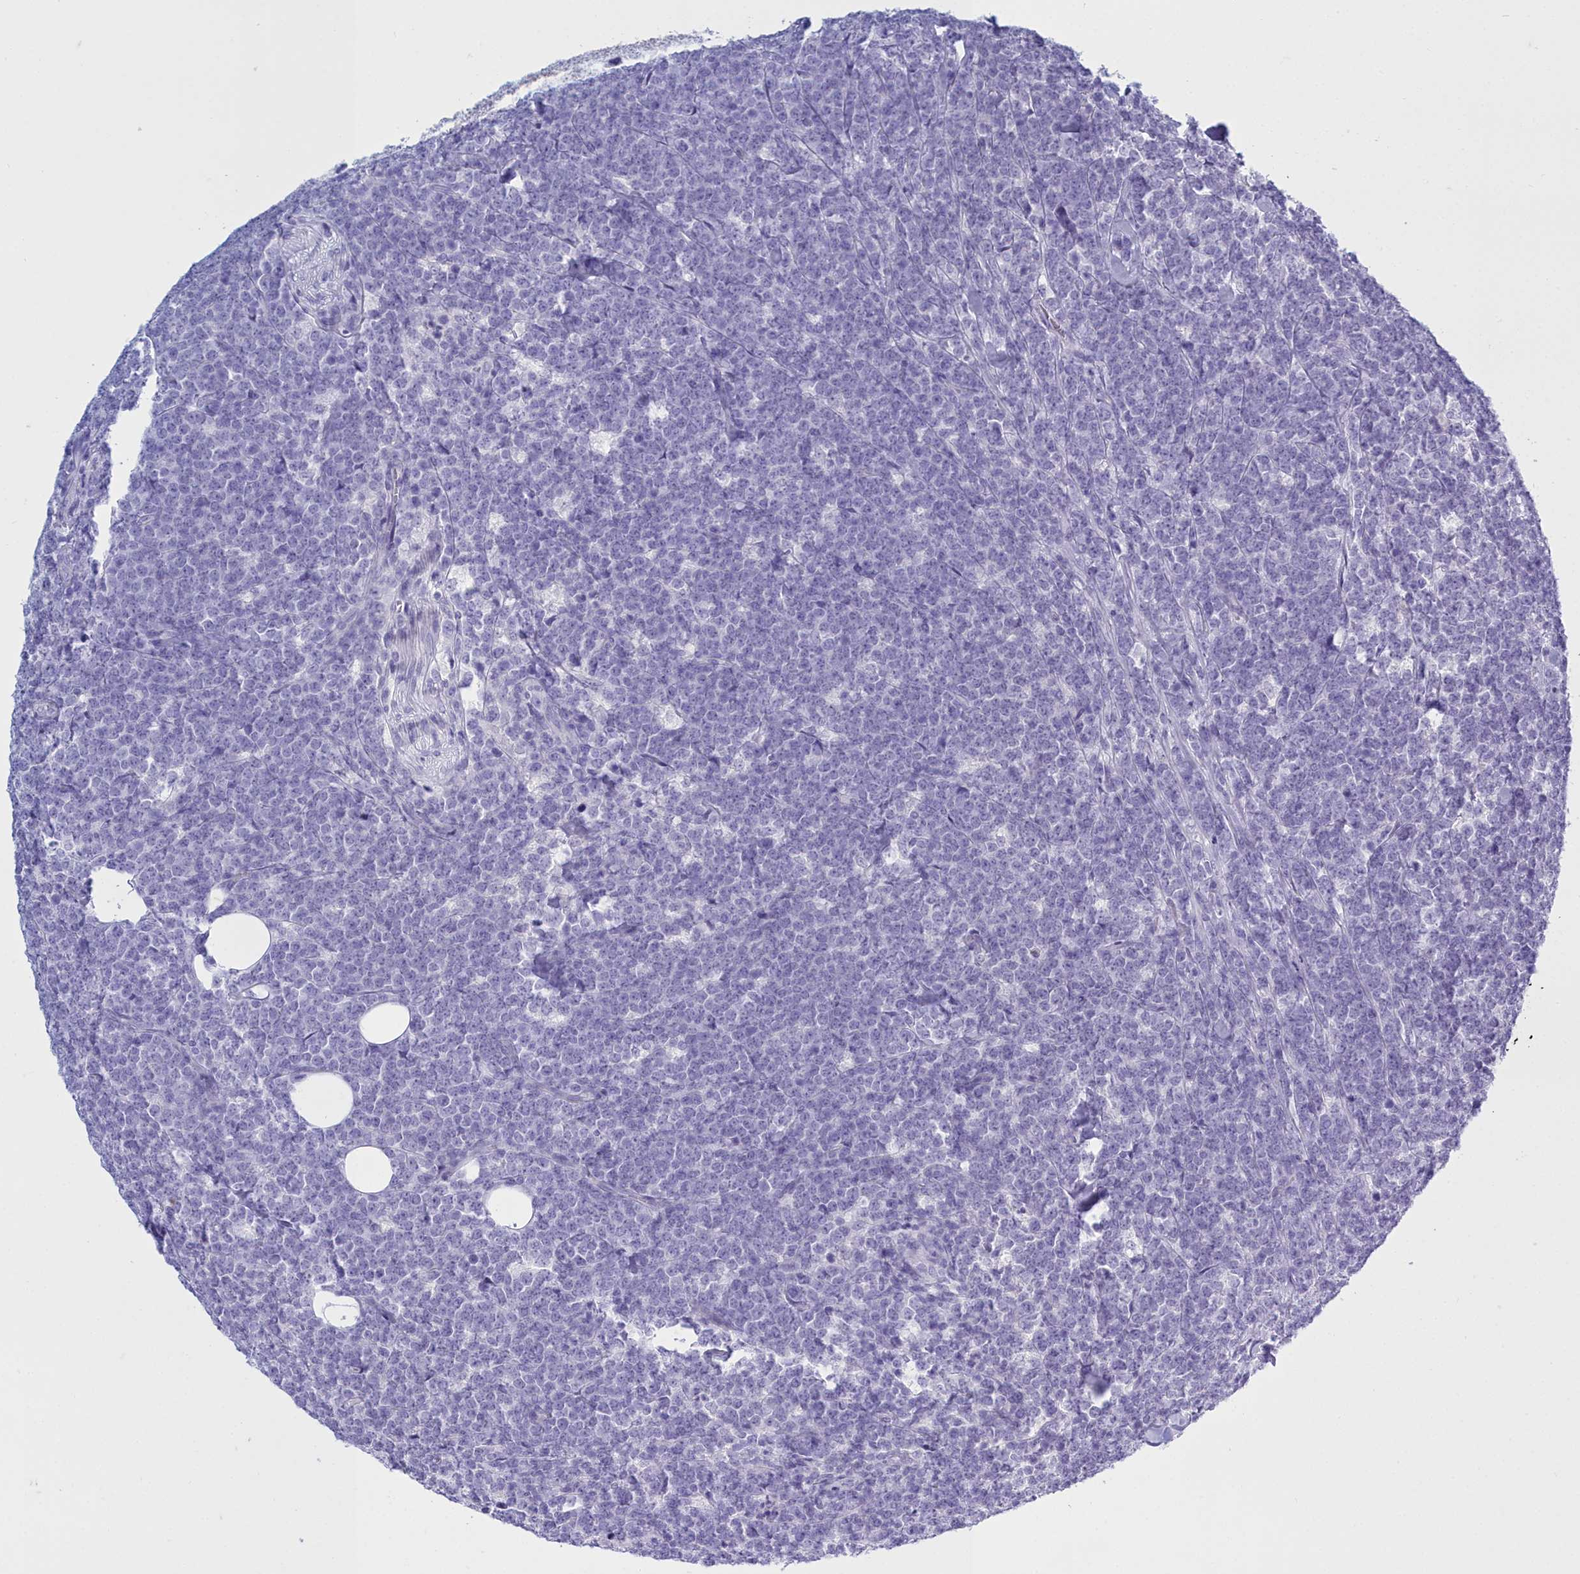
{"staining": {"intensity": "negative", "quantity": "none", "location": "none"}, "tissue": "lymphoma", "cell_type": "Tumor cells", "image_type": "cancer", "snomed": [{"axis": "morphology", "description": "Malignant lymphoma, non-Hodgkin's type, High grade"}, {"axis": "topography", "description": "Small intestine"}], "caption": "The micrograph shows no staining of tumor cells in high-grade malignant lymphoma, non-Hodgkin's type.", "gene": "TMEM97", "patient": {"sex": "male", "age": 8}}